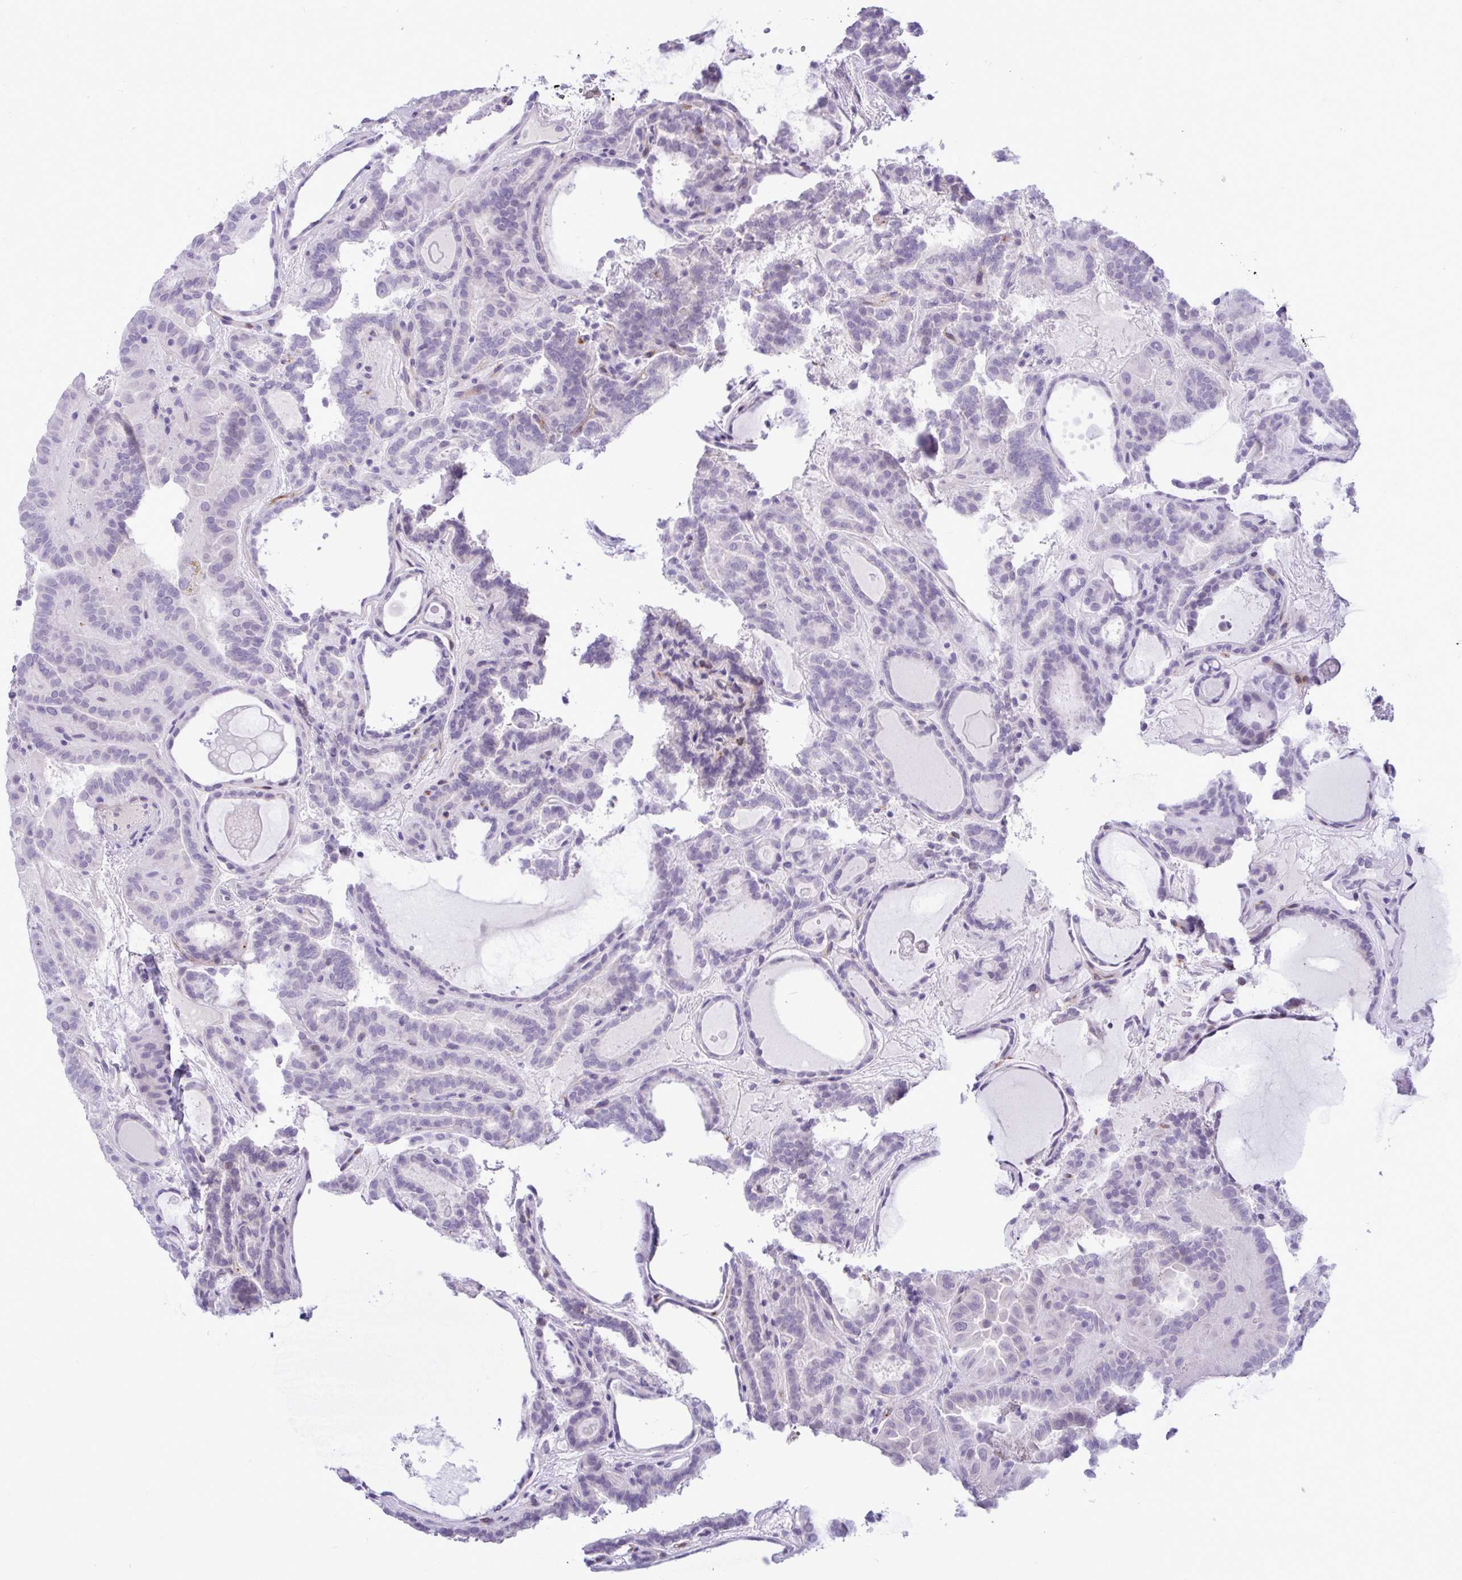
{"staining": {"intensity": "negative", "quantity": "none", "location": "none"}, "tissue": "thyroid cancer", "cell_type": "Tumor cells", "image_type": "cancer", "snomed": [{"axis": "morphology", "description": "Papillary adenocarcinoma, NOS"}, {"axis": "topography", "description": "Thyroid gland"}], "caption": "Protein analysis of thyroid cancer (papillary adenocarcinoma) demonstrates no significant positivity in tumor cells.", "gene": "EML1", "patient": {"sex": "female", "age": 46}}